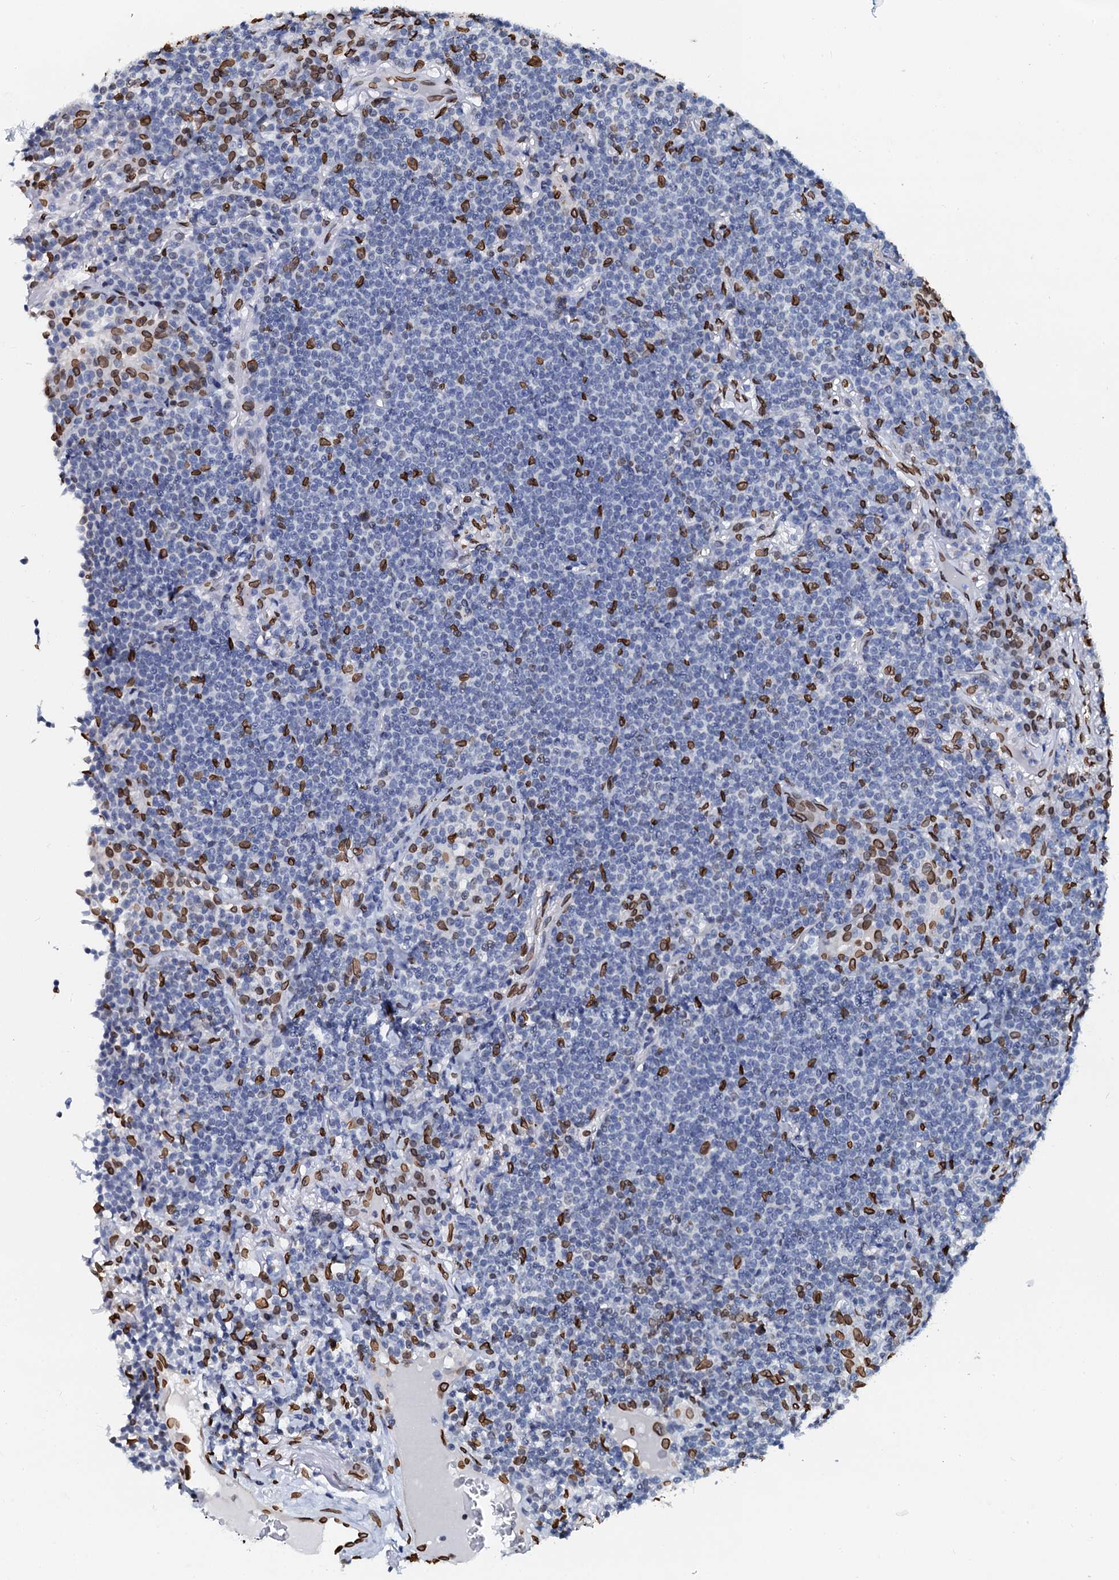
{"staining": {"intensity": "negative", "quantity": "none", "location": "none"}, "tissue": "lymphoma", "cell_type": "Tumor cells", "image_type": "cancer", "snomed": [{"axis": "morphology", "description": "Malignant lymphoma, non-Hodgkin's type, Low grade"}, {"axis": "topography", "description": "Lung"}], "caption": "An immunohistochemistry (IHC) micrograph of low-grade malignant lymphoma, non-Hodgkin's type is shown. There is no staining in tumor cells of low-grade malignant lymphoma, non-Hodgkin's type. Brightfield microscopy of IHC stained with DAB (3,3'-diaminobenzidine) (brown) and hematoxylin (blue), captured at high magnification.", "gene": "KATNAL2", "patient": {"sex": "female", "age": 71}}